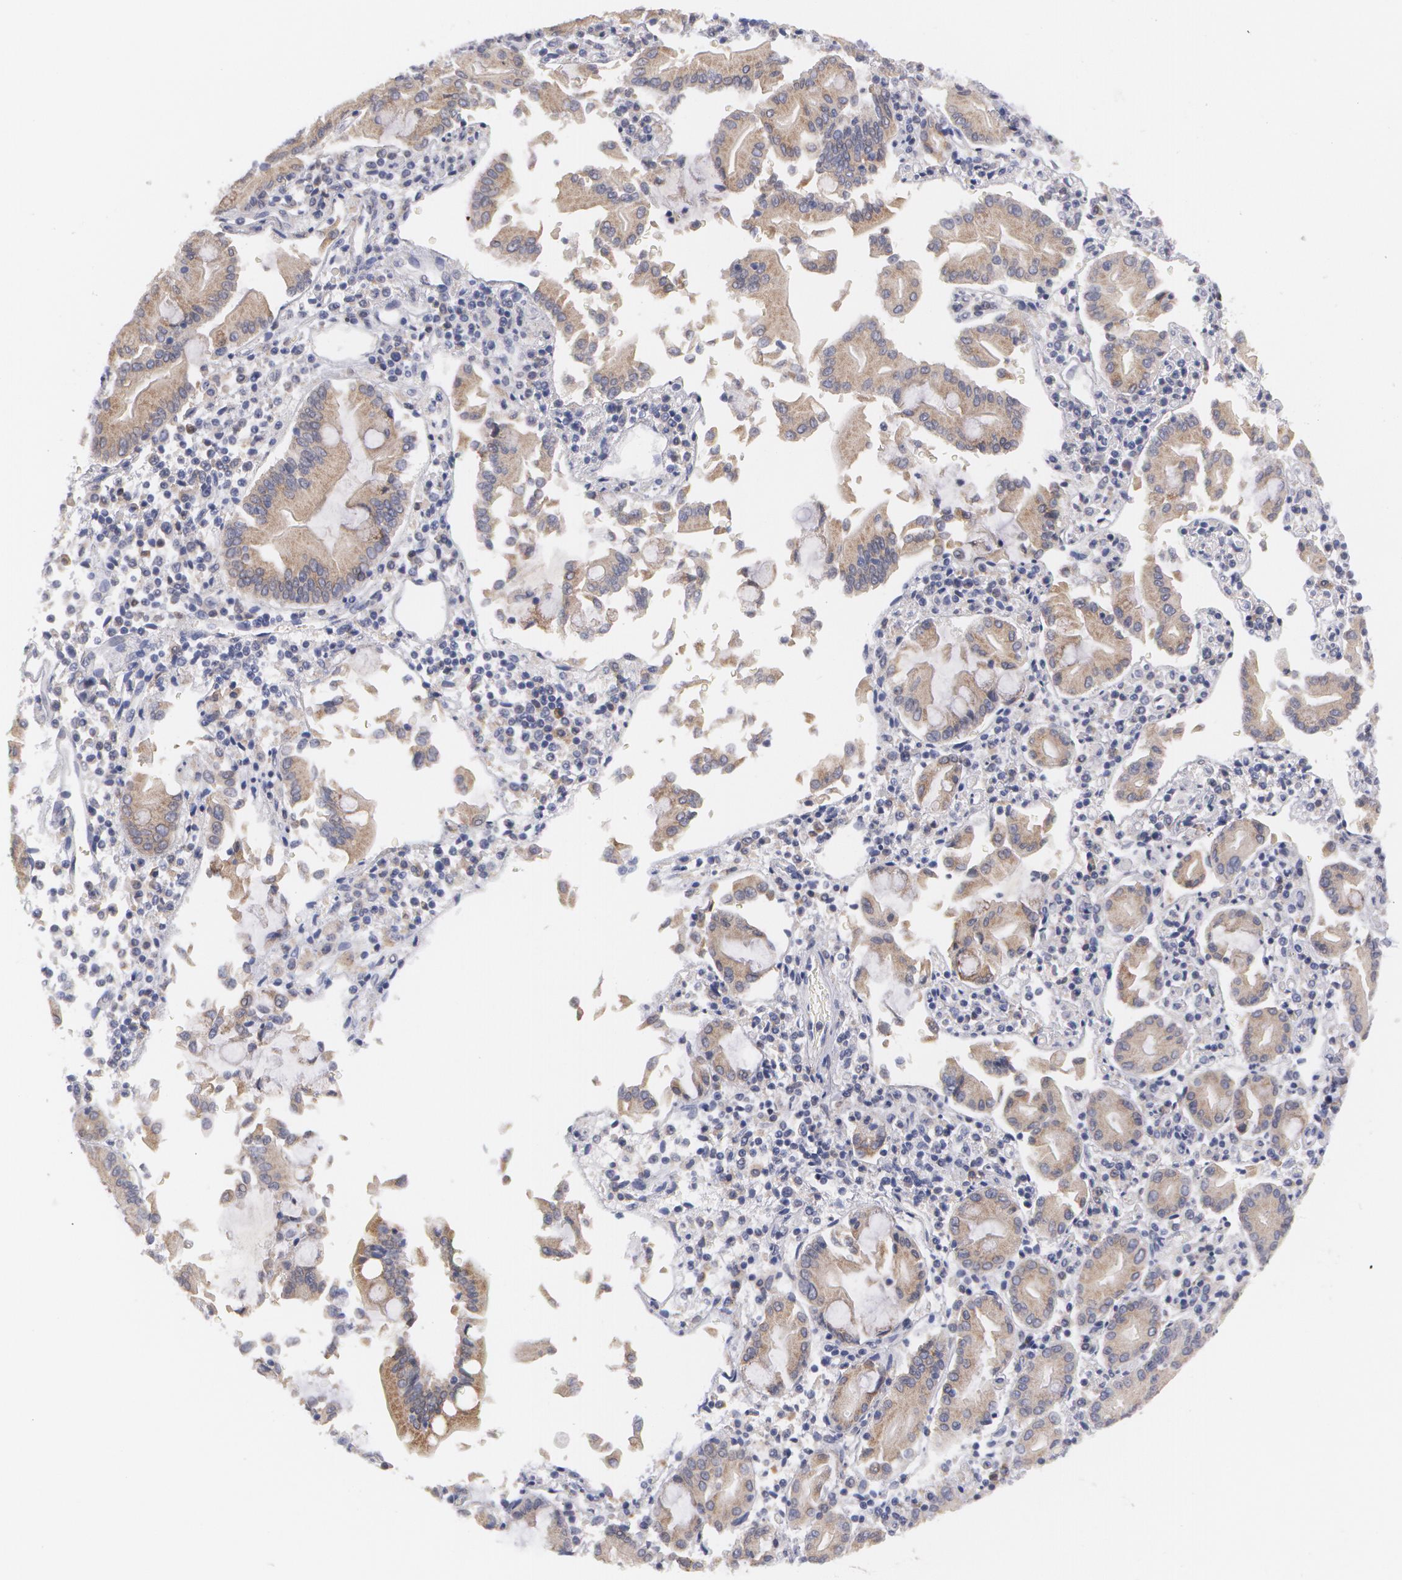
{"staining": {"intensity": "weak", "quantity": "25%-75%", "location": "cytoplasmic/membranous"}, "tissue": "pancreatic cancer", "cell_type": "Tumor cells", "image_type": "cancer", "snomed": [{"axis": "morphology", "description": "Adenocarcinoma, NOS"}, {"axis": "topography", "description": "Pancreas"}], "caption": "Immunohistochemical staining of pancreatic adenocarcinoma displays low levels of weak cytoplasmic/membranous expression in about 25%-75% of tumor cells.", "gene": "MTHFD1", "patient": {"sex": "female", "age": 57}}